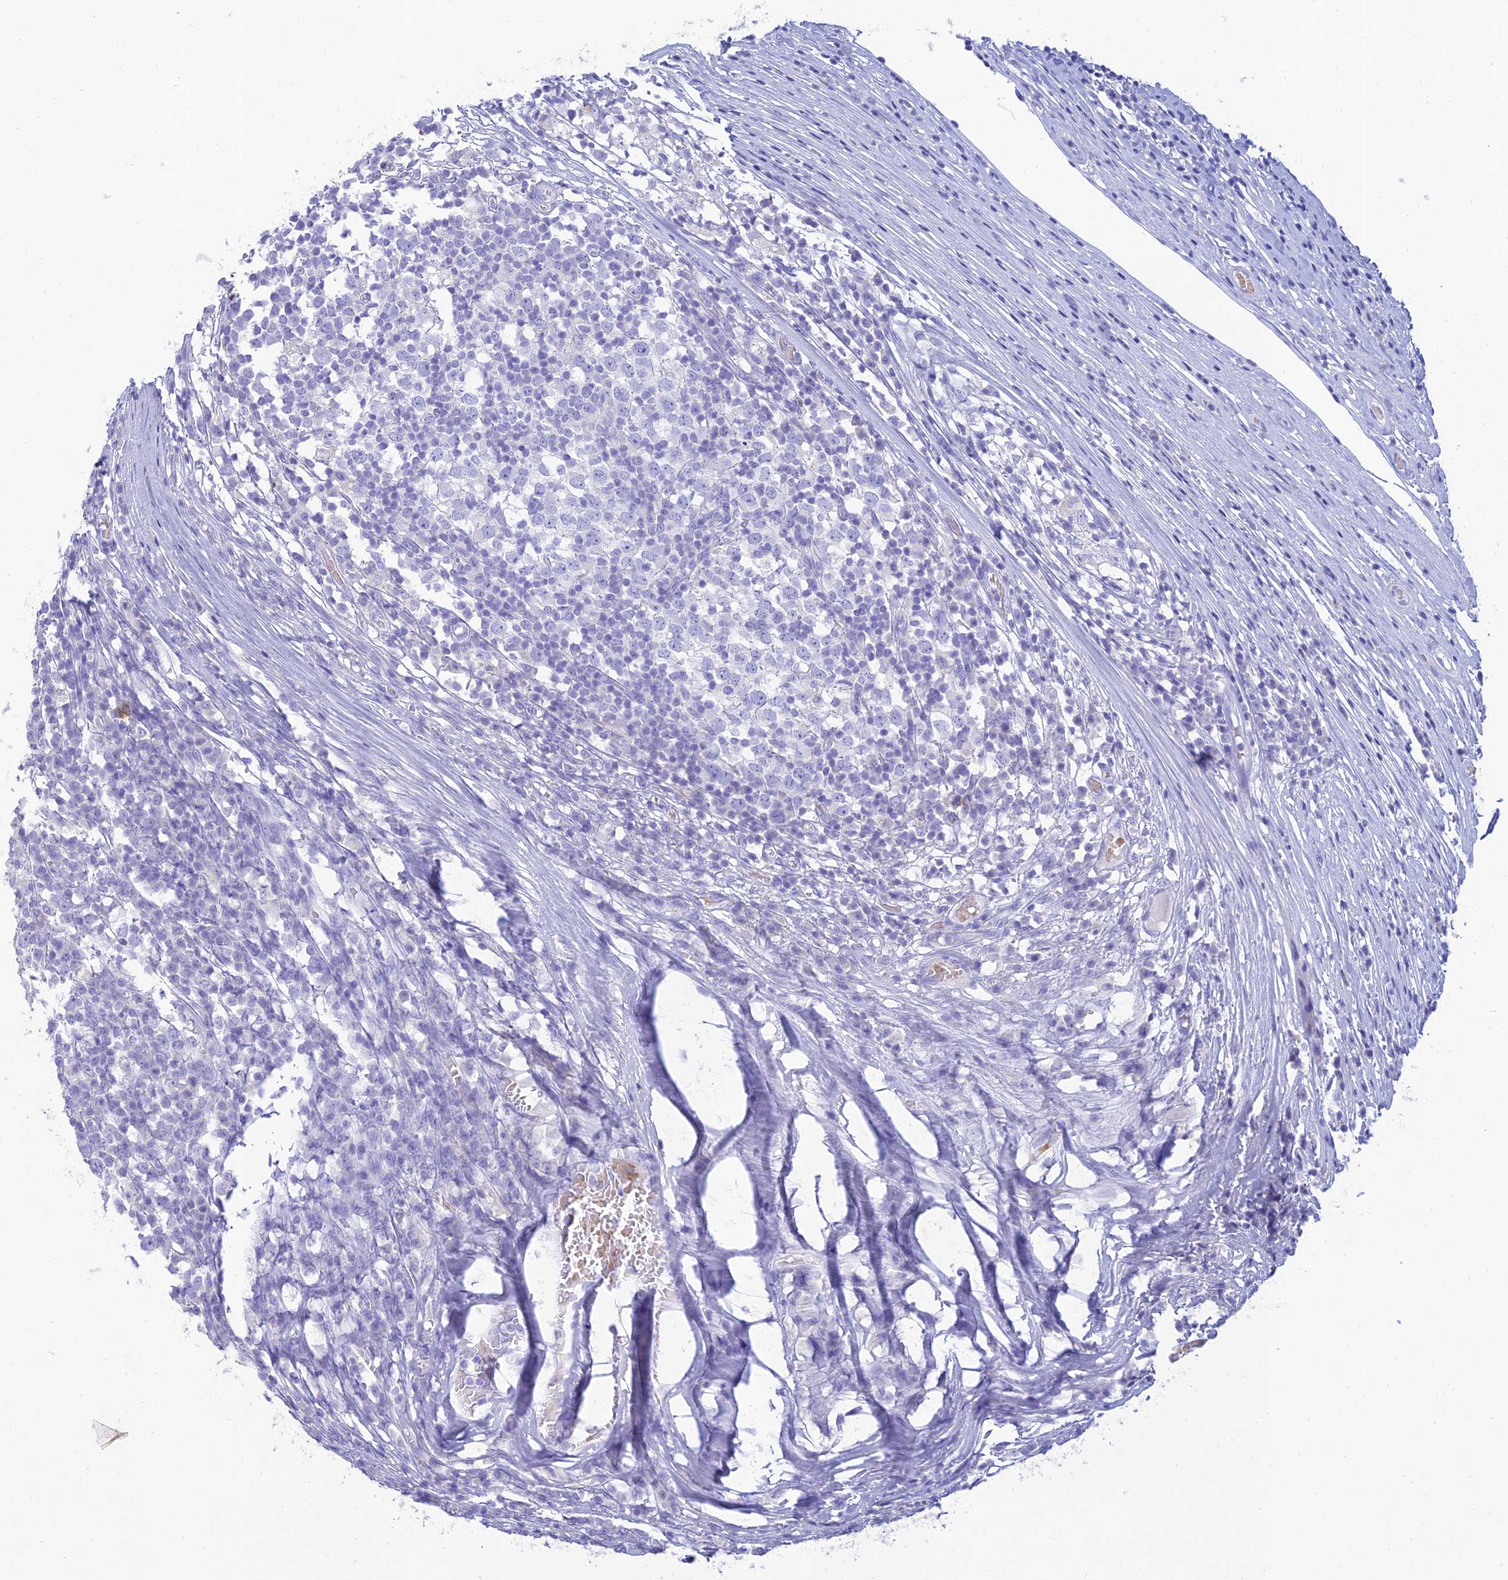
{"staining": {"intensity": "negative", "quantity": "none", "location": "none"}, "tissue": "testis cancer", "cell_type": "Tumor cells", "image_type": "cancer", "snomed": [{"axis": "morphology", "description": "Seminoma, NOS"}, {"axis": "topography", "description": "Testis"}], "caption": "This is an immunohistochemistry (IHC) photomicrograph of testis seminoma. There is no staining in tumor cells.", "gene": "MAL2", "patient": {"sex": "male", "age": 65}}